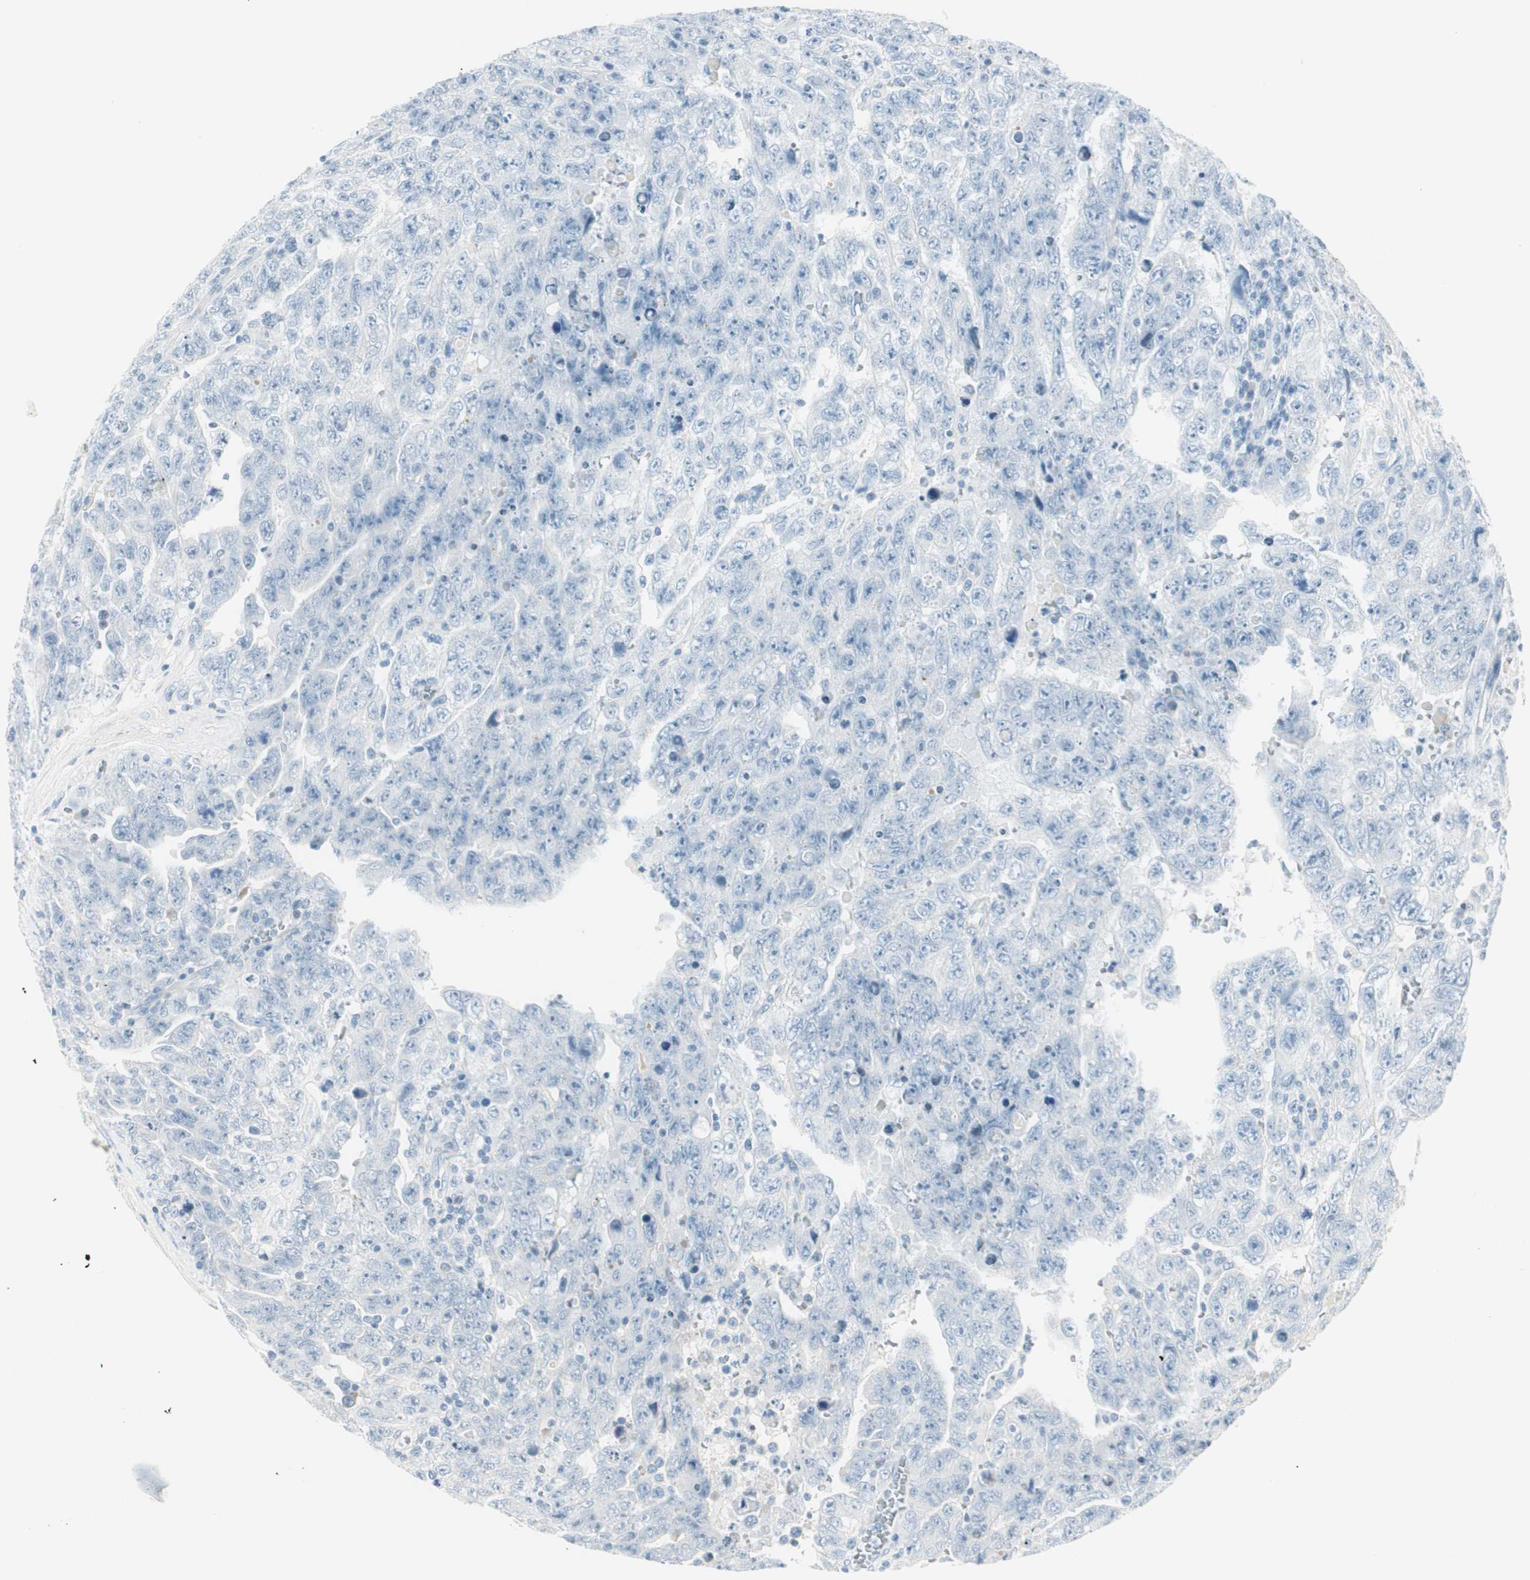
{"staining": {"intensity": "negative", "quantity": "none", "location": "none"}, "tissue": "testis cancer", "cell_type": "Tumor cells", "image_type": "cancer", "snomed": [{"axis": "morphology", "description": "Carcinoma, Embryonal, NOS"}, {"axis": "topography", "description": "Testis"}], "caption": "Testis cancer stained for a protein using IHC shows no positivity tumor cells.", "gene": "CDHR5", "patient": {"sex": "male", "age": 28}}